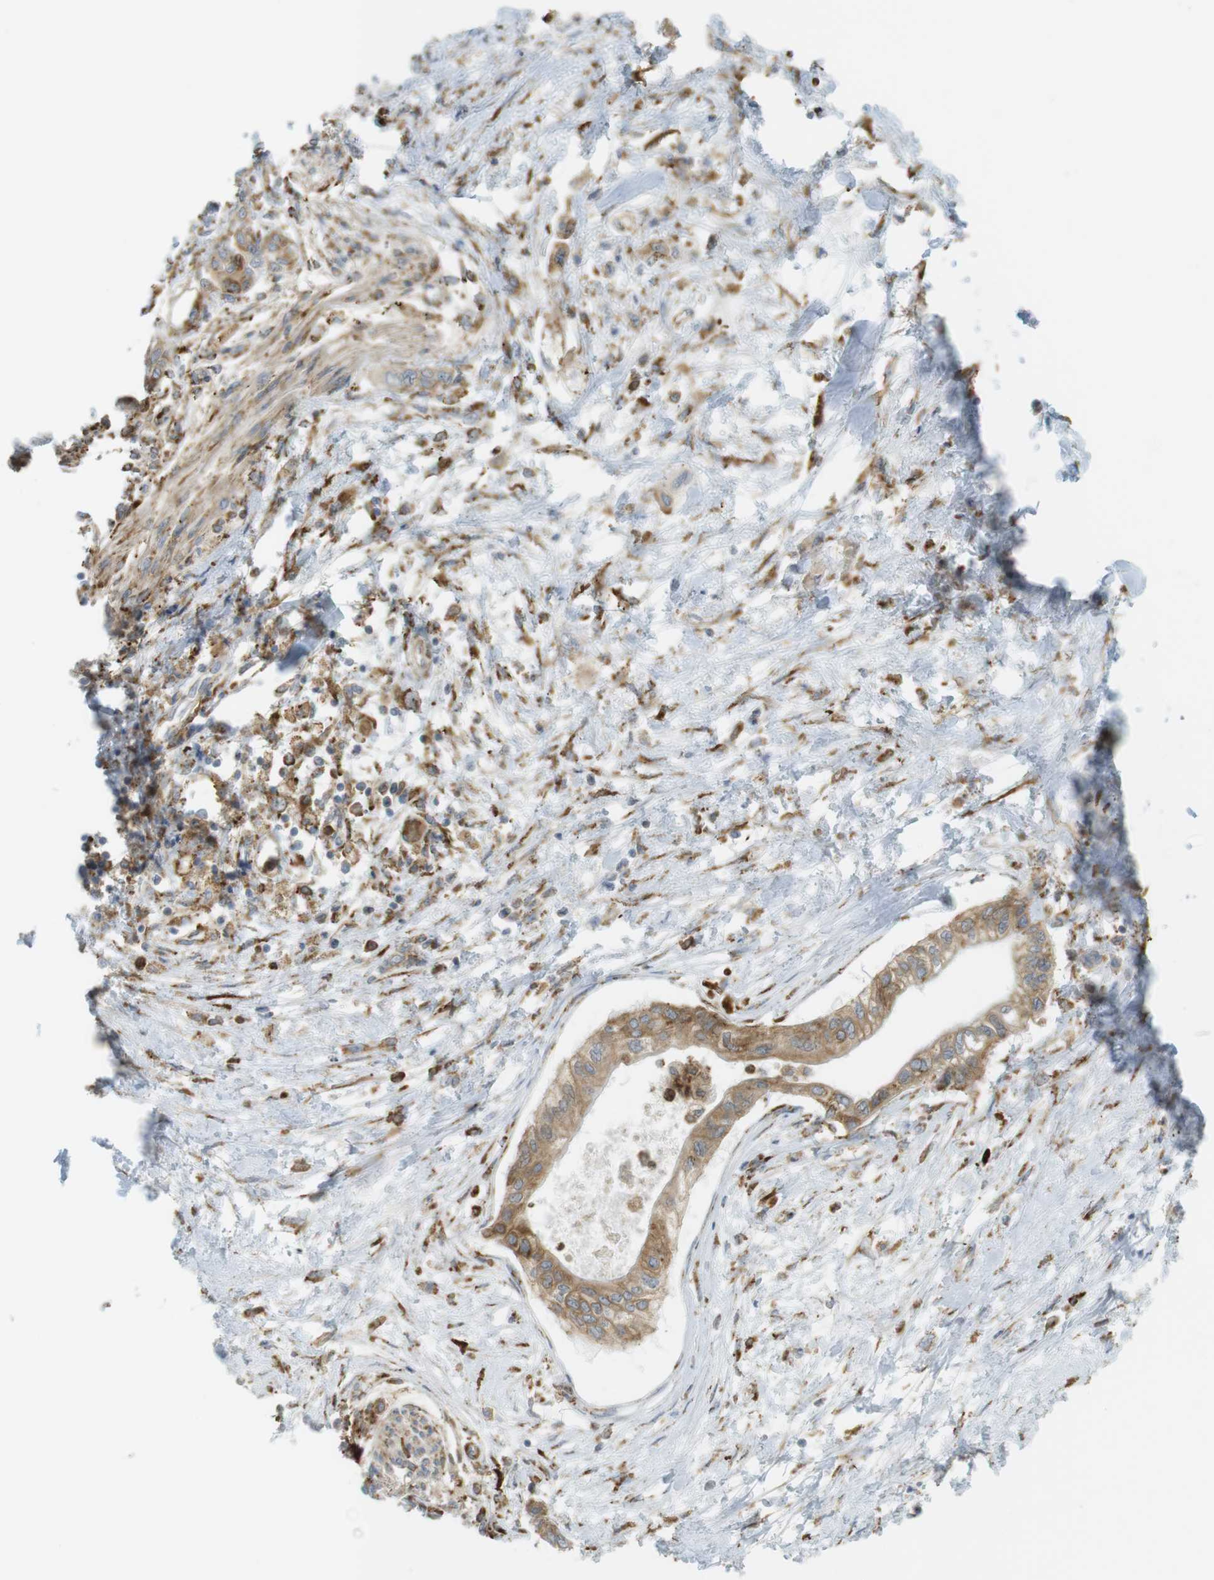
{"staining": {"intensity": "moderate", "quantity": ">75%", "location": "cytoplasmic/membranous"}, "tissue": "pancreatic cancer", "cell_type": "Tumor cells", "image_type": "cancer", "snomed": [{"axis": "morphology", "description": "Adenocarcinoma, NOS"}, {"axis": "topography", "description": "Pancreas"}], "caption": "DAB immunohistochemical staining of adenocarcinoma (pancreatic) demonstrates moderate cytoplasmic/membranous protein staining in about >75% of tumor cells.", "gene": "MBOAT2", "patient": {"sex": "female", "age": 77}}